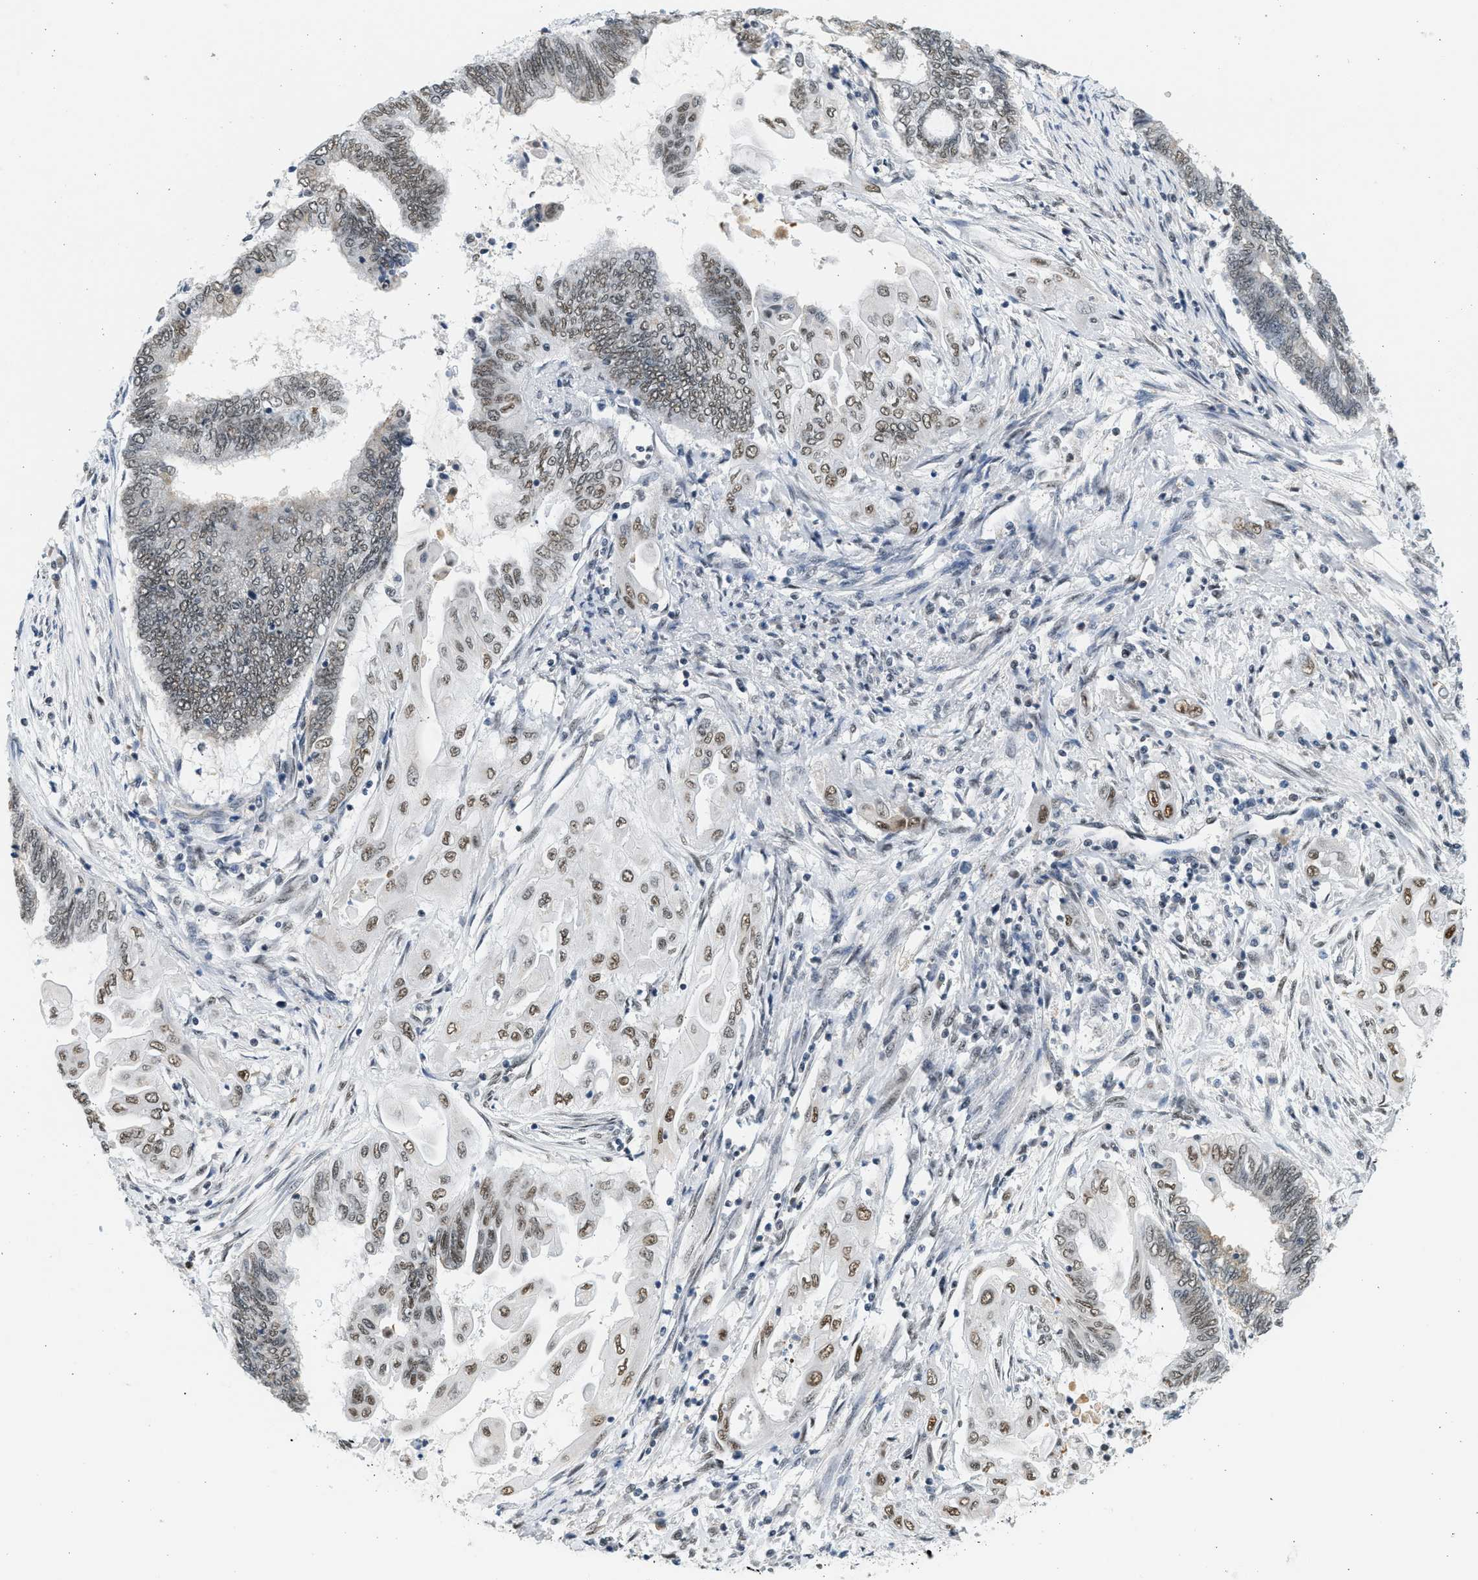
{"staining": {"intensity": "weak", "quantity": ">75%", "location": "nuclear"}, "tissue": "endometrial cancer", "cell_type": "Tumor cells", "image_type": "cancer", "snomed": [{"axis": "morphology", "description": "Adenocarcinoma, NOS"}, {"axis": "topography", "description": "Uterus"}, {"axis": "topography", "description": "Endometrium"}], "caption": "Protein expression analysis of adenocarcinoma (endometrial) exhibits weak nuclear positivity in about >75% of tumor cells. The protein of interest is stained brown, and the nuclei are stained in blue (DAB IHC with brightfield microscopy, high magnification).", "gene": "HIPK1", "patient": {"sex": "female", "age": 70}}